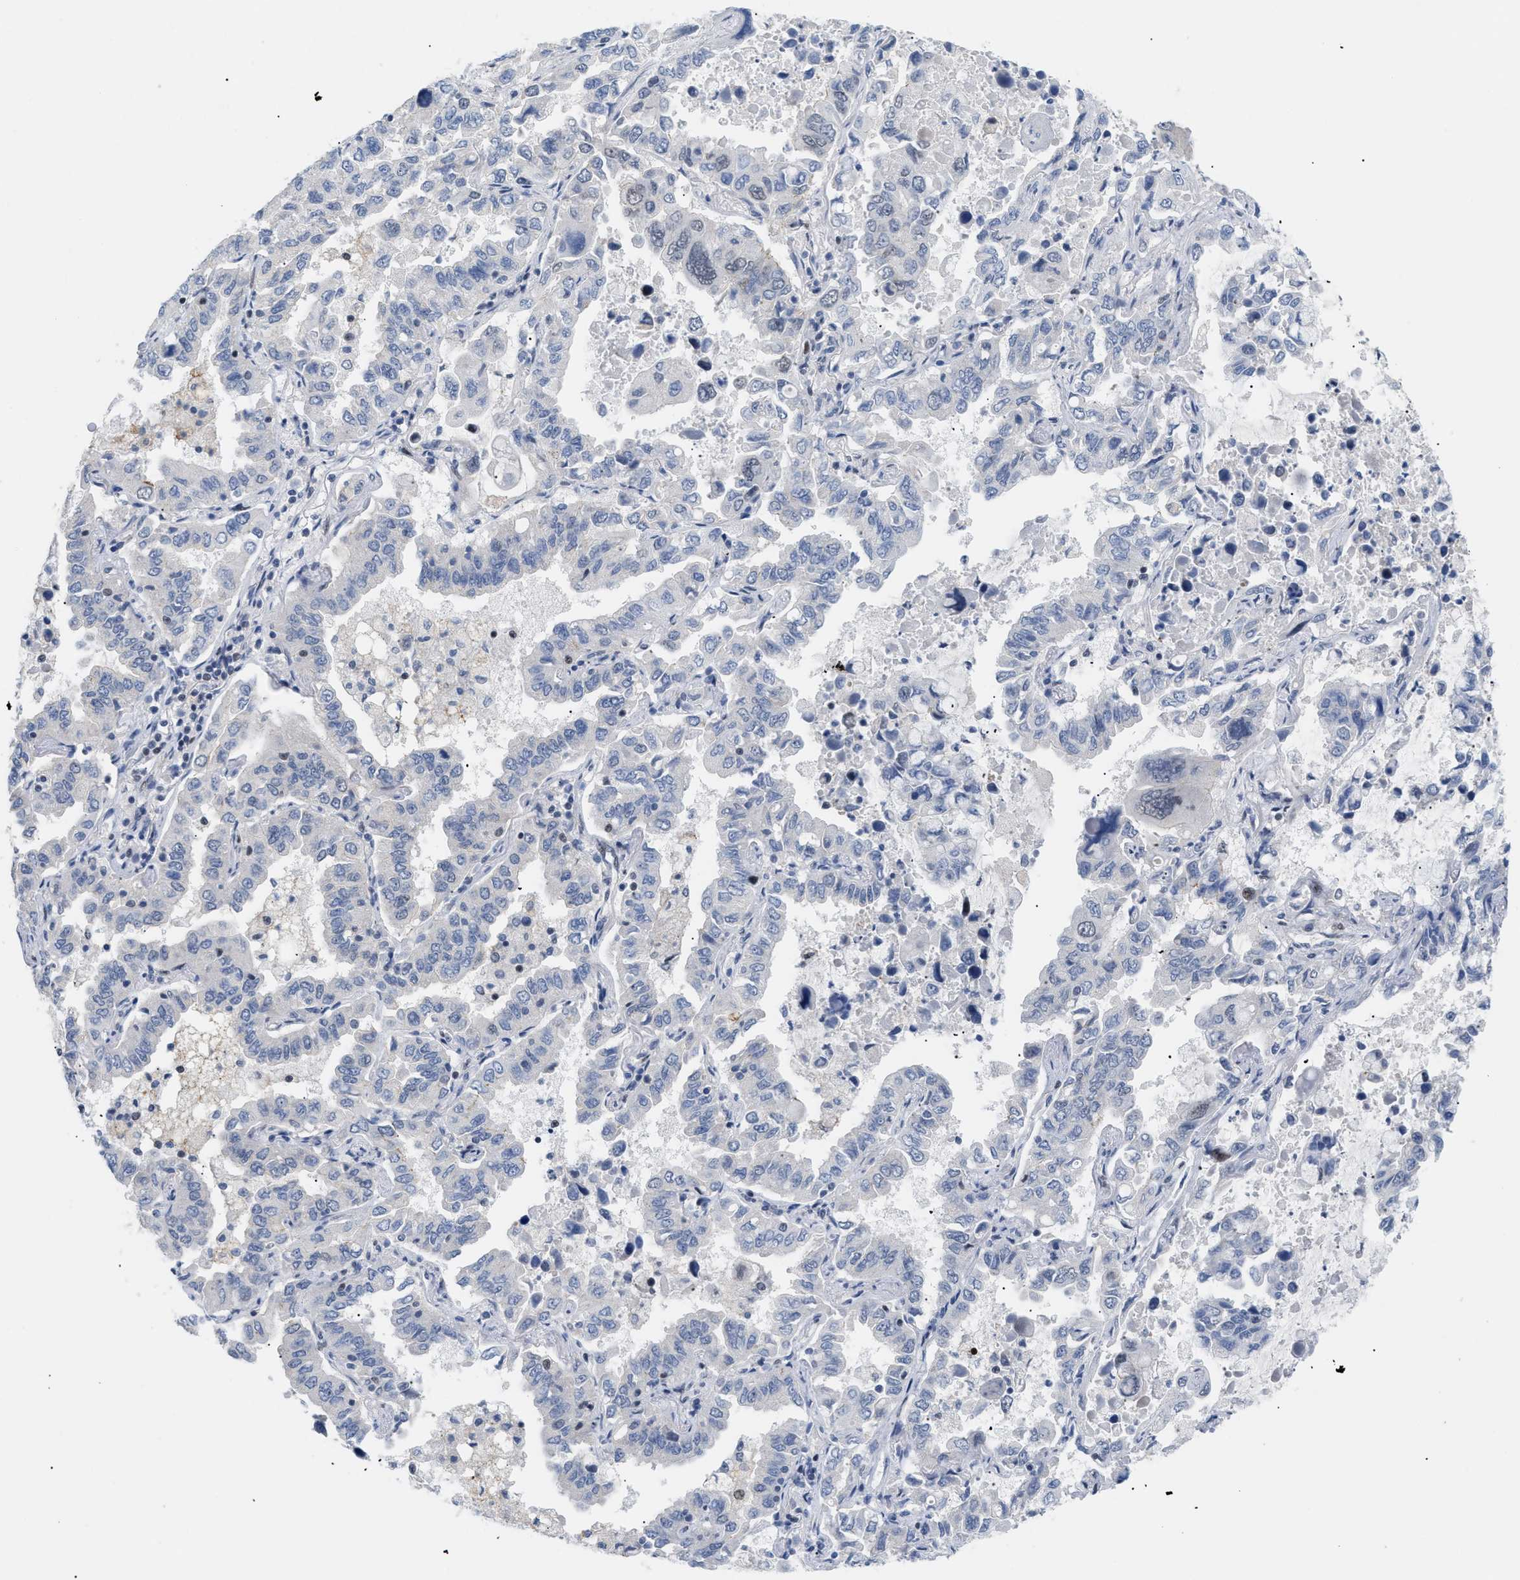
{"staining": {"intensity": "negative", "quantity": "none", "location": "none"}, "tissue": "lung cancer", "cell_type": "Tumor cells", "image_type": "cancer", "snomed": [{"axis": "morphology", "description": "Adenocarcinoma, NOS"}, {"axis": "topography", "description": "Lung"}], "caption": "Immunohistochemistry (IHC) photomicrograph of lung cancer stained for a protein (brown), which shows no expression in tumor cells.", "gene": "MED1", "patient": {"sex": "male", "age": 64}}